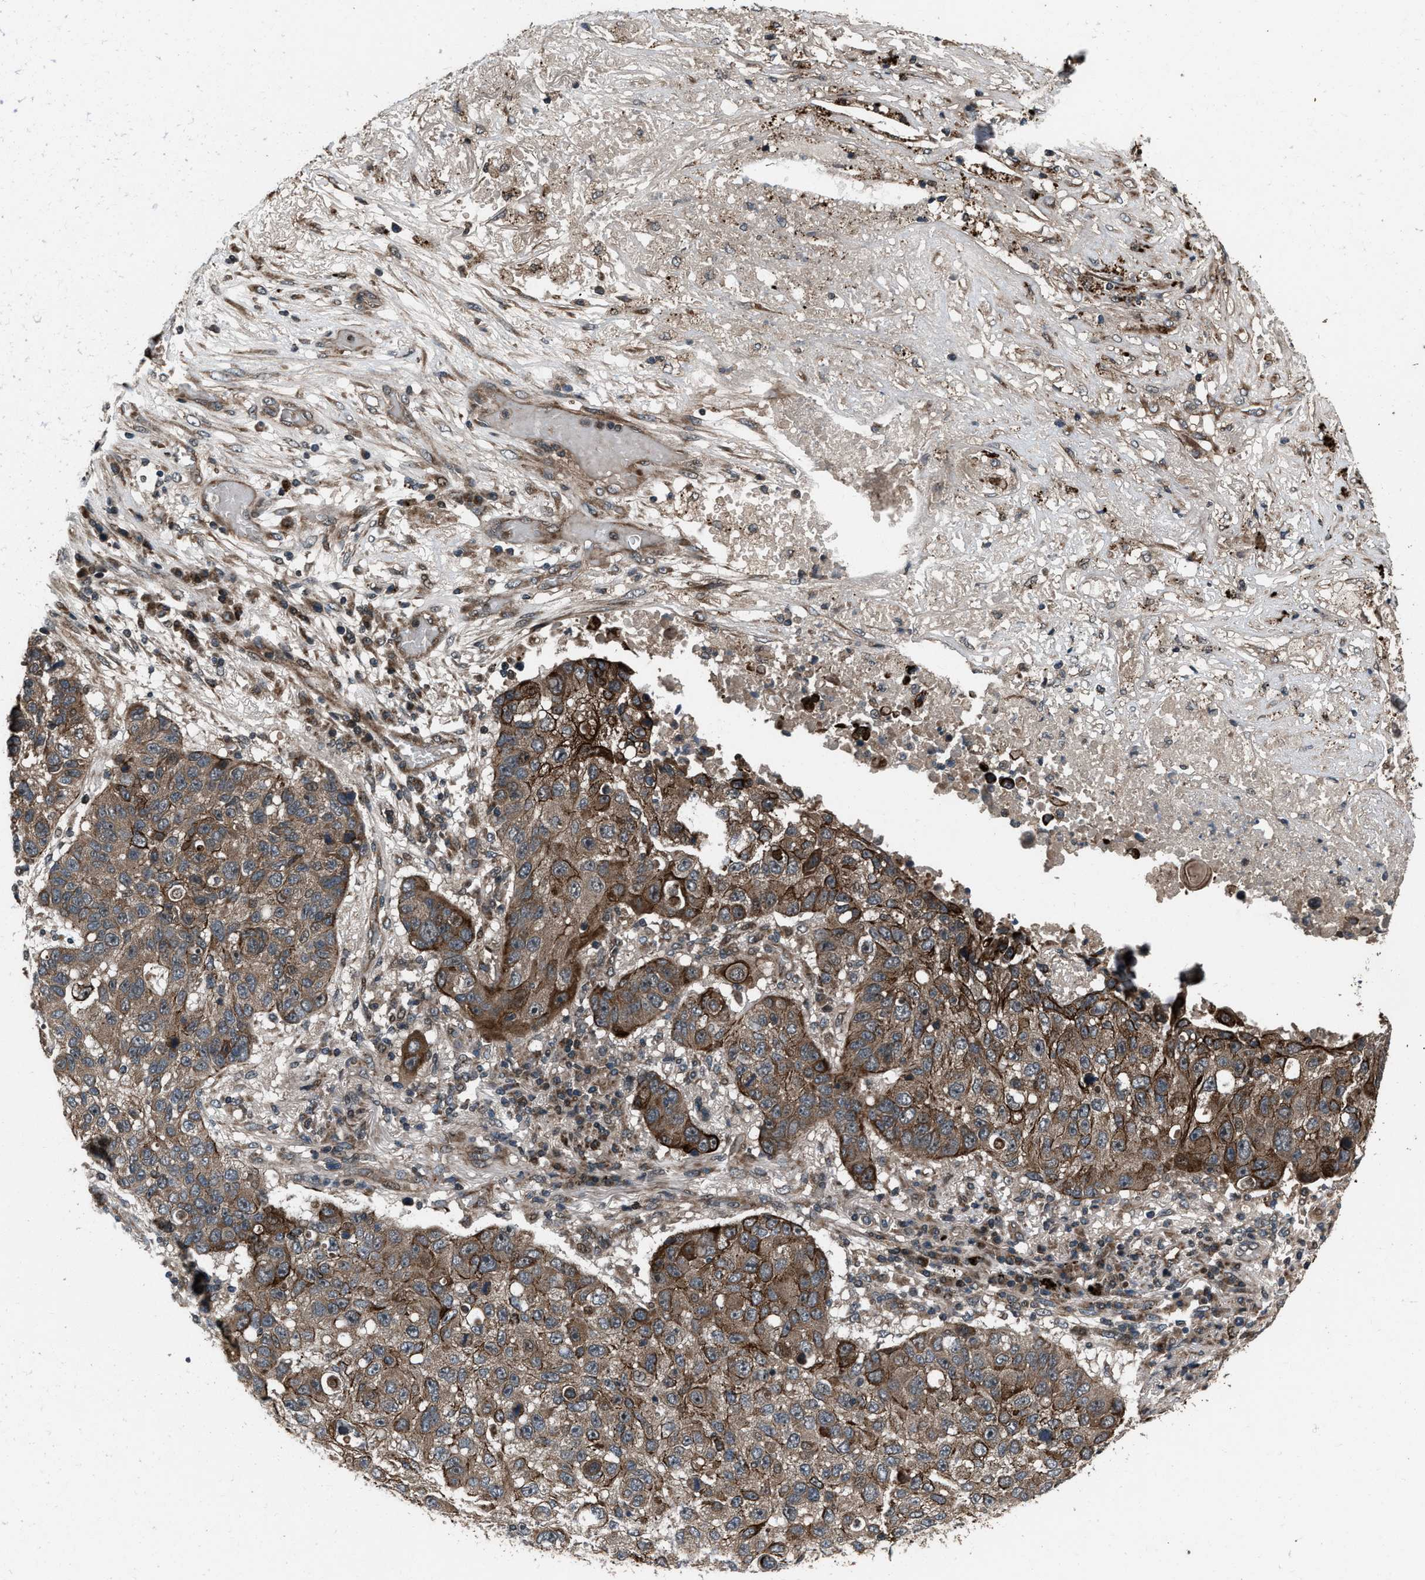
{"staining": {"intensity": "moderate", "quantity": ">75%", "location": "cytoplasmic/membranous"}, "tissue": "lung cancer", "cell_type": "Tumor cells", "image_type": "cancer", "snomed": [{"axis": "morphology", "description": "Squamous cell carcinoma, NOS"}, {"axis": "topography", "description": "Lung"}], "caption": "IHC image of neoplastic tissue: human lung cancer (squamous cell carcinoma) stained using IHC demonstrates medium levels of moderate protein expression localized specifically in the cytoplasmic/membranous of tumor cells, appearing as a cytoplasmic/membranous brown color.", "gene": "IRAK4", "patient": {"sex": "male", "age": 57}}